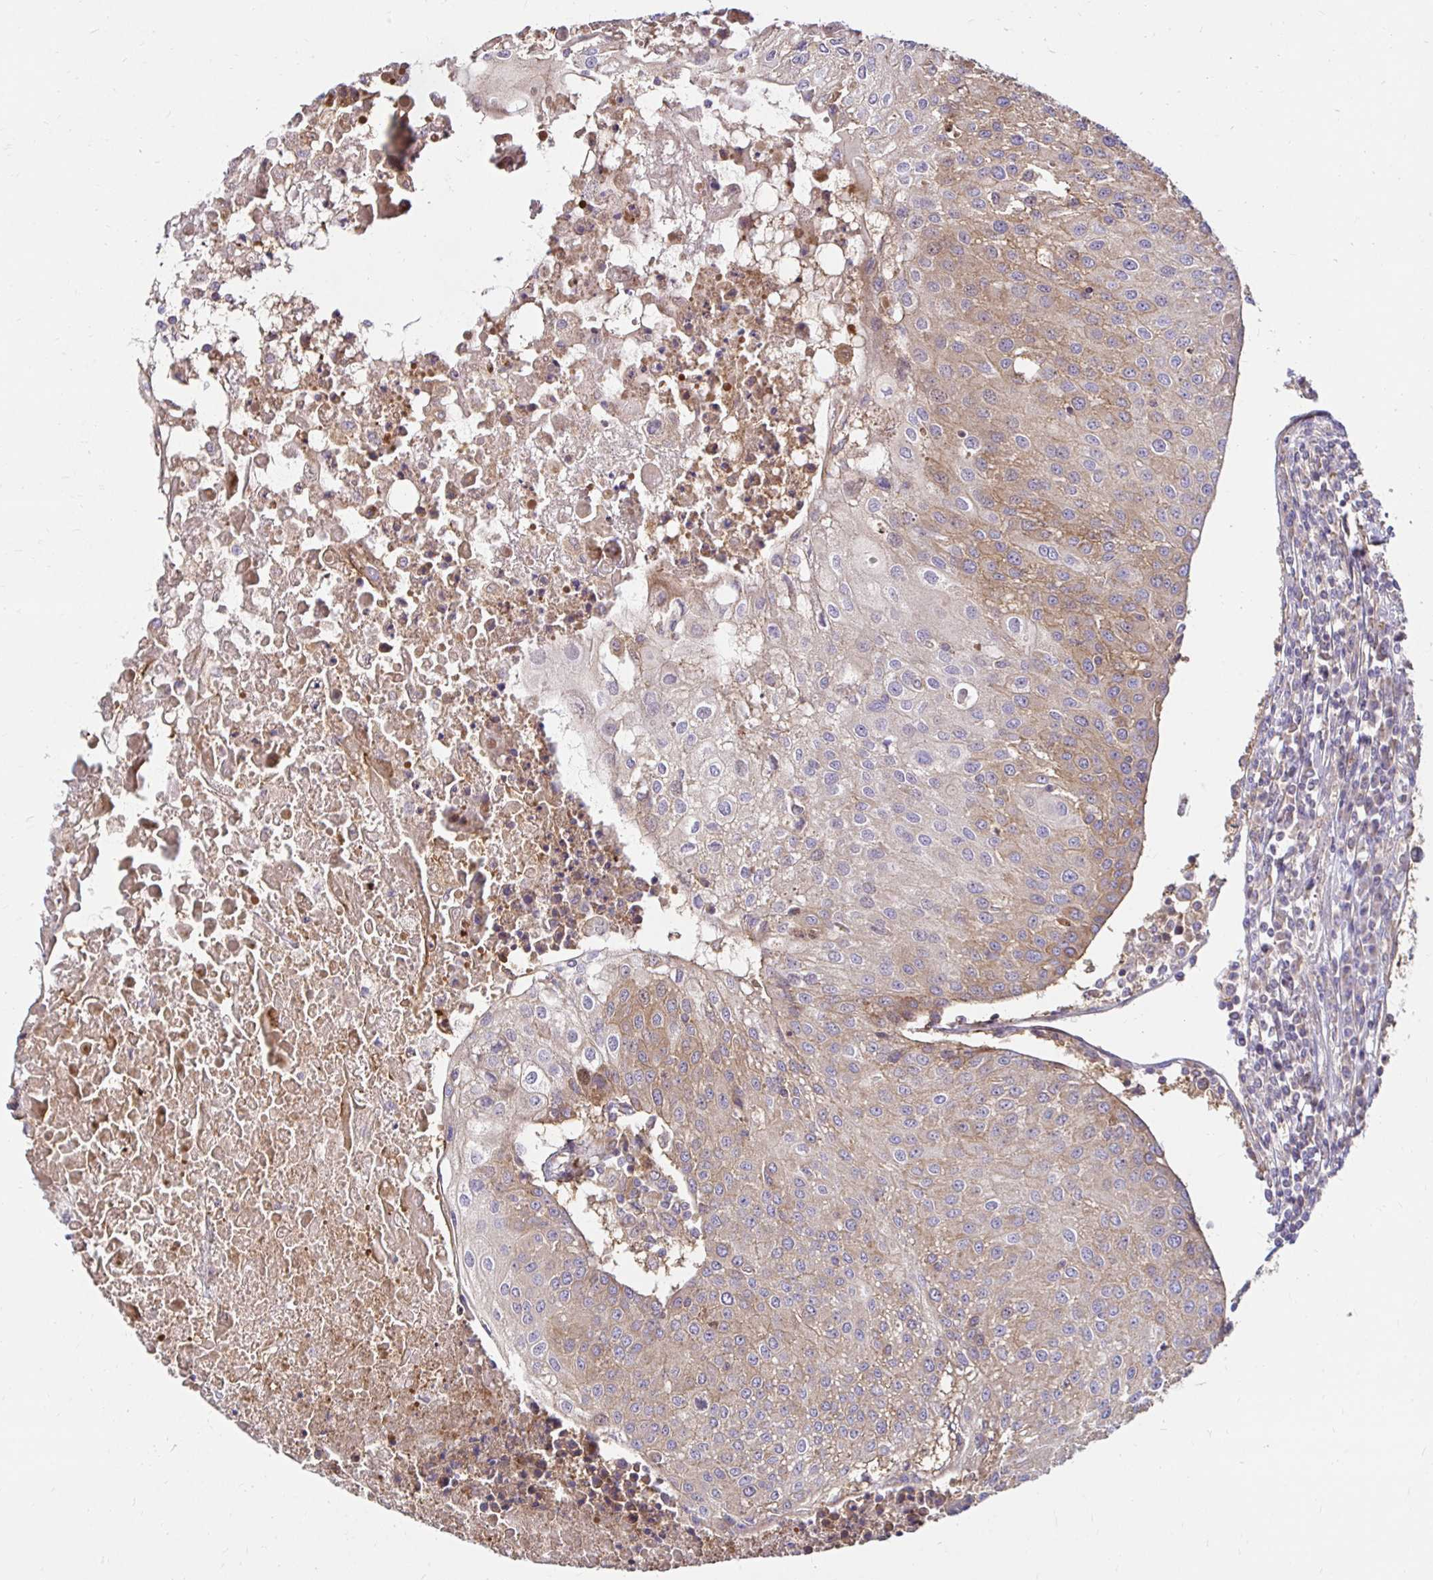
{"staining": {"intensity": "weak", "quantity": "<25%", "location": "cytoplasmic/membranous"}, "tissue": "urothelial cancer", "cell_type": "Tumor cells", "image_type": "cancer", "snomed": [{"axis": "morphology", "description": "Urothelial carcinoma, High grade"}, {"axis": "topography", "description": "Urinary bladder"}], "caption": "Protein analysis of urothelial cancer demonstrates no significant expression in tumor cells.", "gene": "ITGA2", "patient": {"sex": "female", "age": 85}}